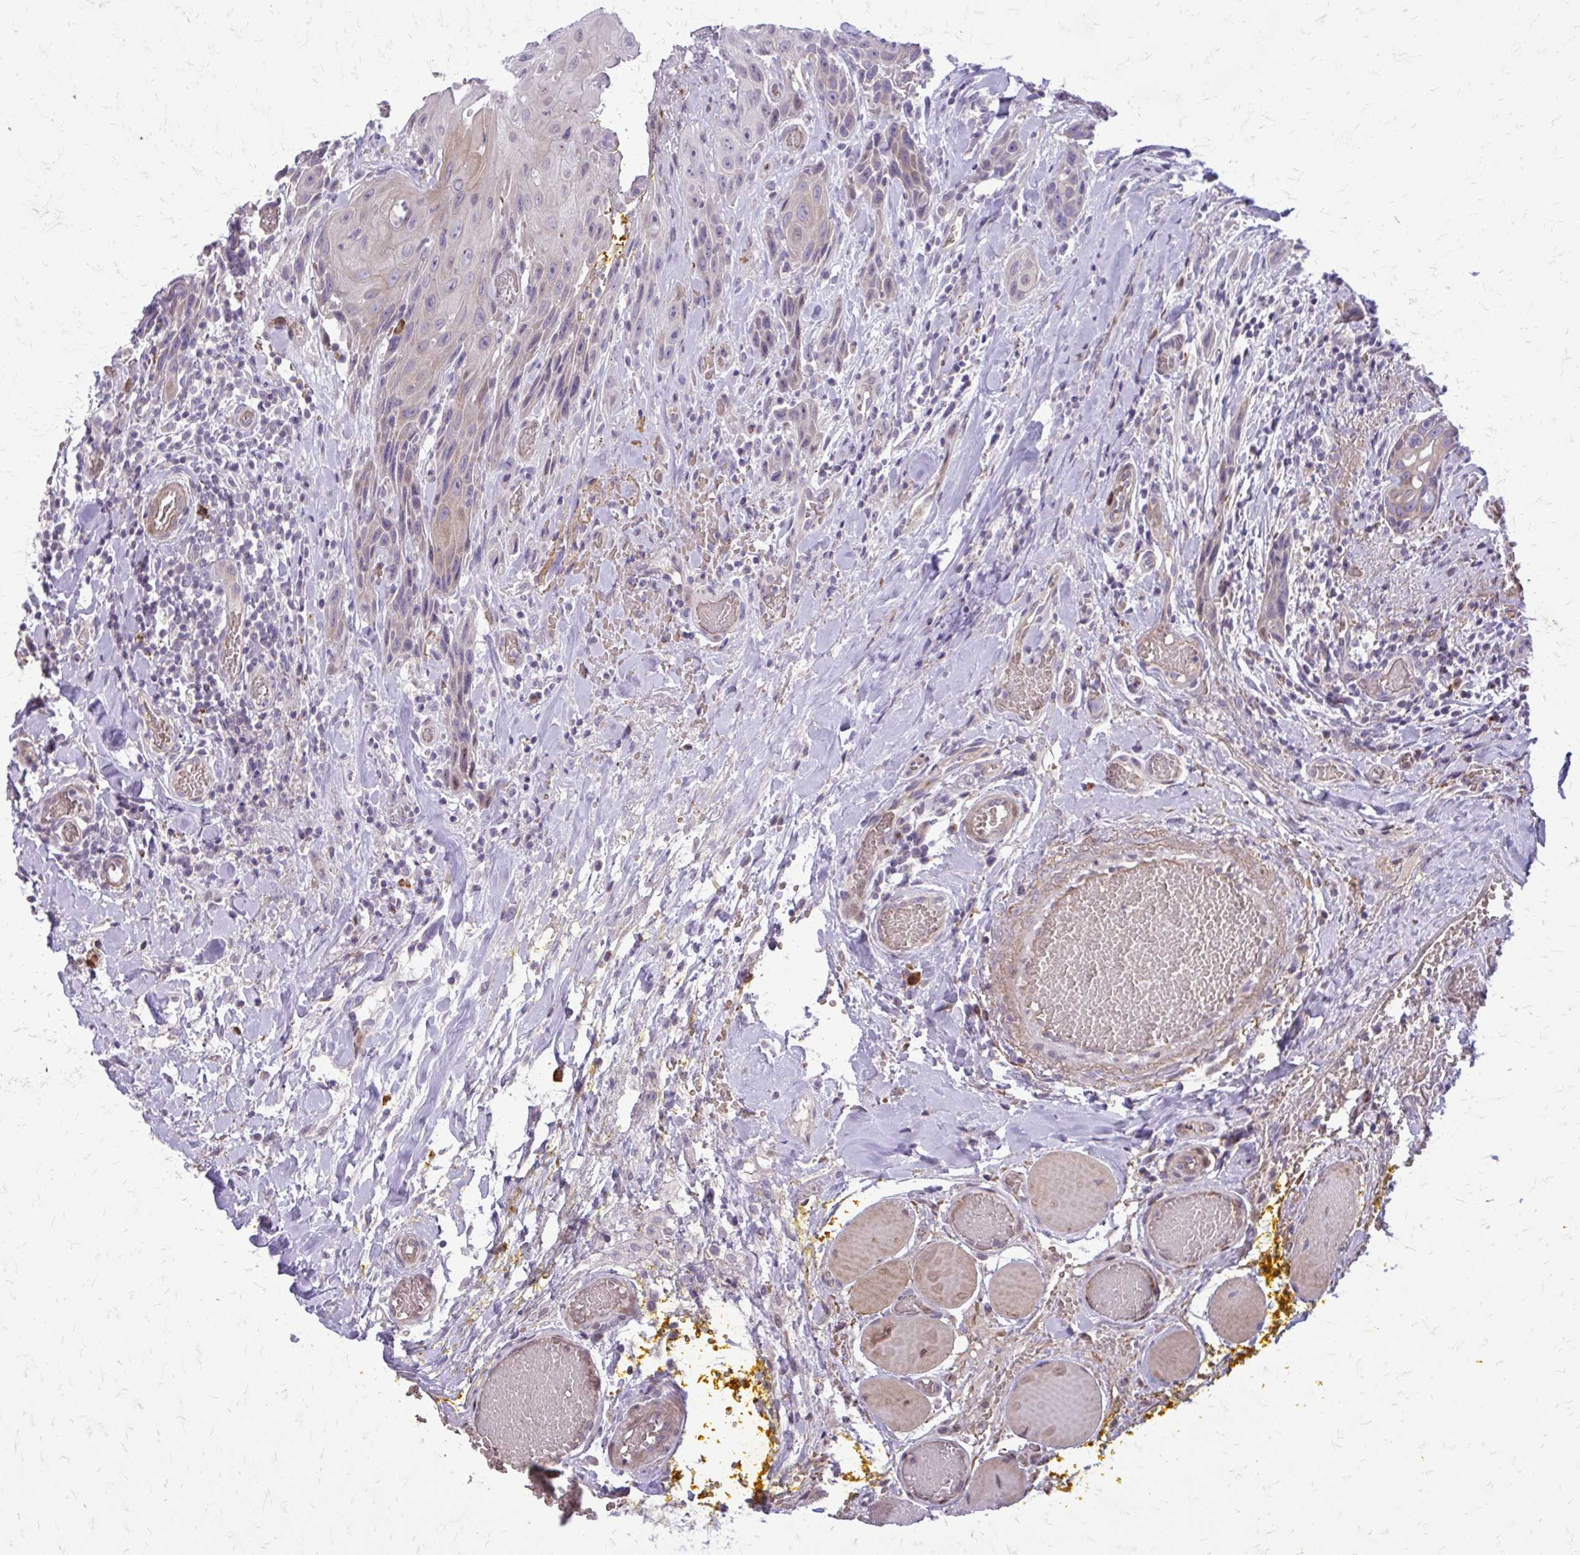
{"staining": {"intensity": "negative", "quantity": "none", "location": "none"}, "tissue": "head and neck cancer", "cell_type": "Tumor cells", "image_type": "cancer", "snomed": [{"axis": "morphology", "description": "Squamous cell carcinoma, NOS"}, {"axis": "topography", "description": "Oral tissue"}, {"axis": "topography", "description": "Head-Neck"}], "caption": "Immunohistochemistry of head and neck cancer displays no expression in tumor cells. Brightfield microscopy of immunohistochemistry (IHC) stained with DAB (brown) and hematoxylin (blue), captured at high magnification.", "gene": "FUNDC2", "patient": {"sex": "male", "age": 49}}